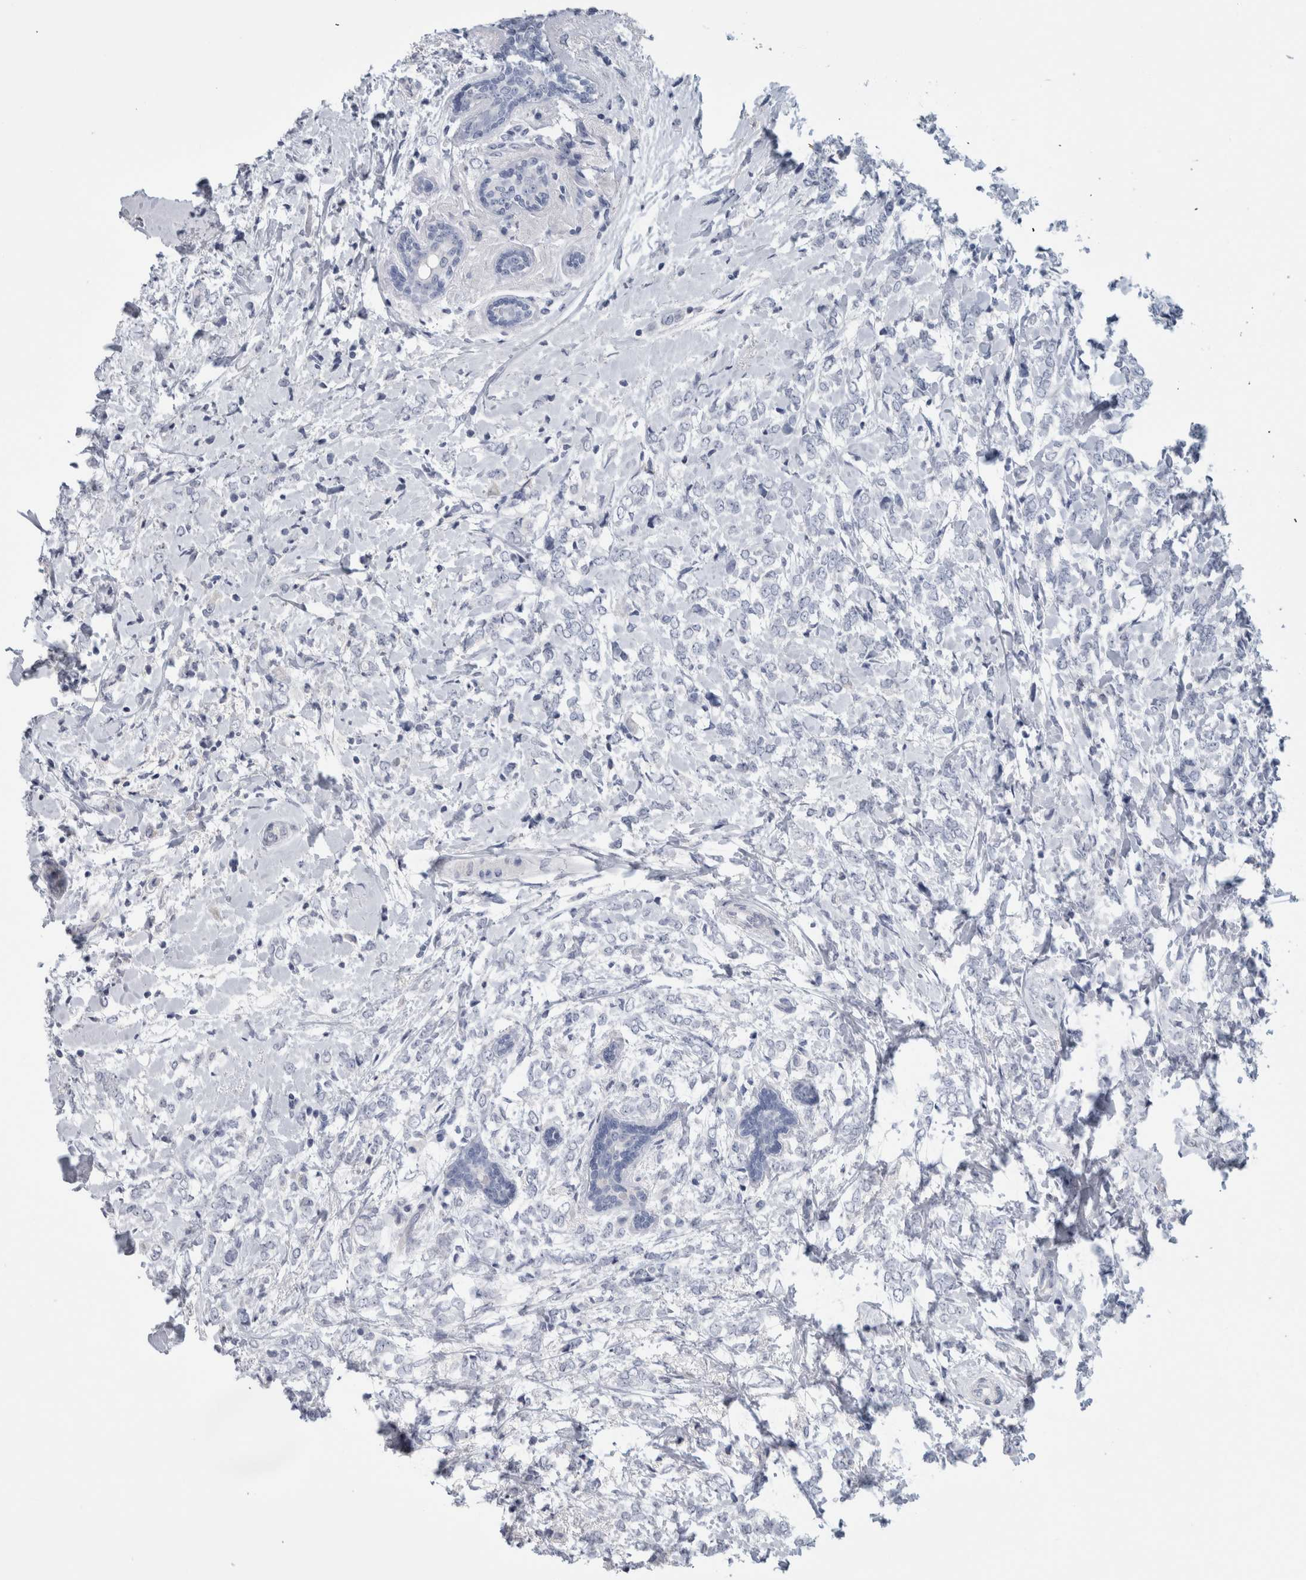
{"staining": {"intensity": "negative", "quantity": "none", "location": "none"}, "tissue": "breast cancer", "cell_type": "Tumor cells", "image_type": "cancer", "snomed": [{"axis": "morphology", "description": "Normal tissue, NOS"}, {"axis": "morphology", "description": "Lobular carcinoma"}, {"axis": "topography", "description": "Breast"}], "caption": "Tumor cells are negative for brown protein staining in lobular carcinoma (breast).", "gene": "TARBP1", "patient": {"sex": "female", "age": 47}}